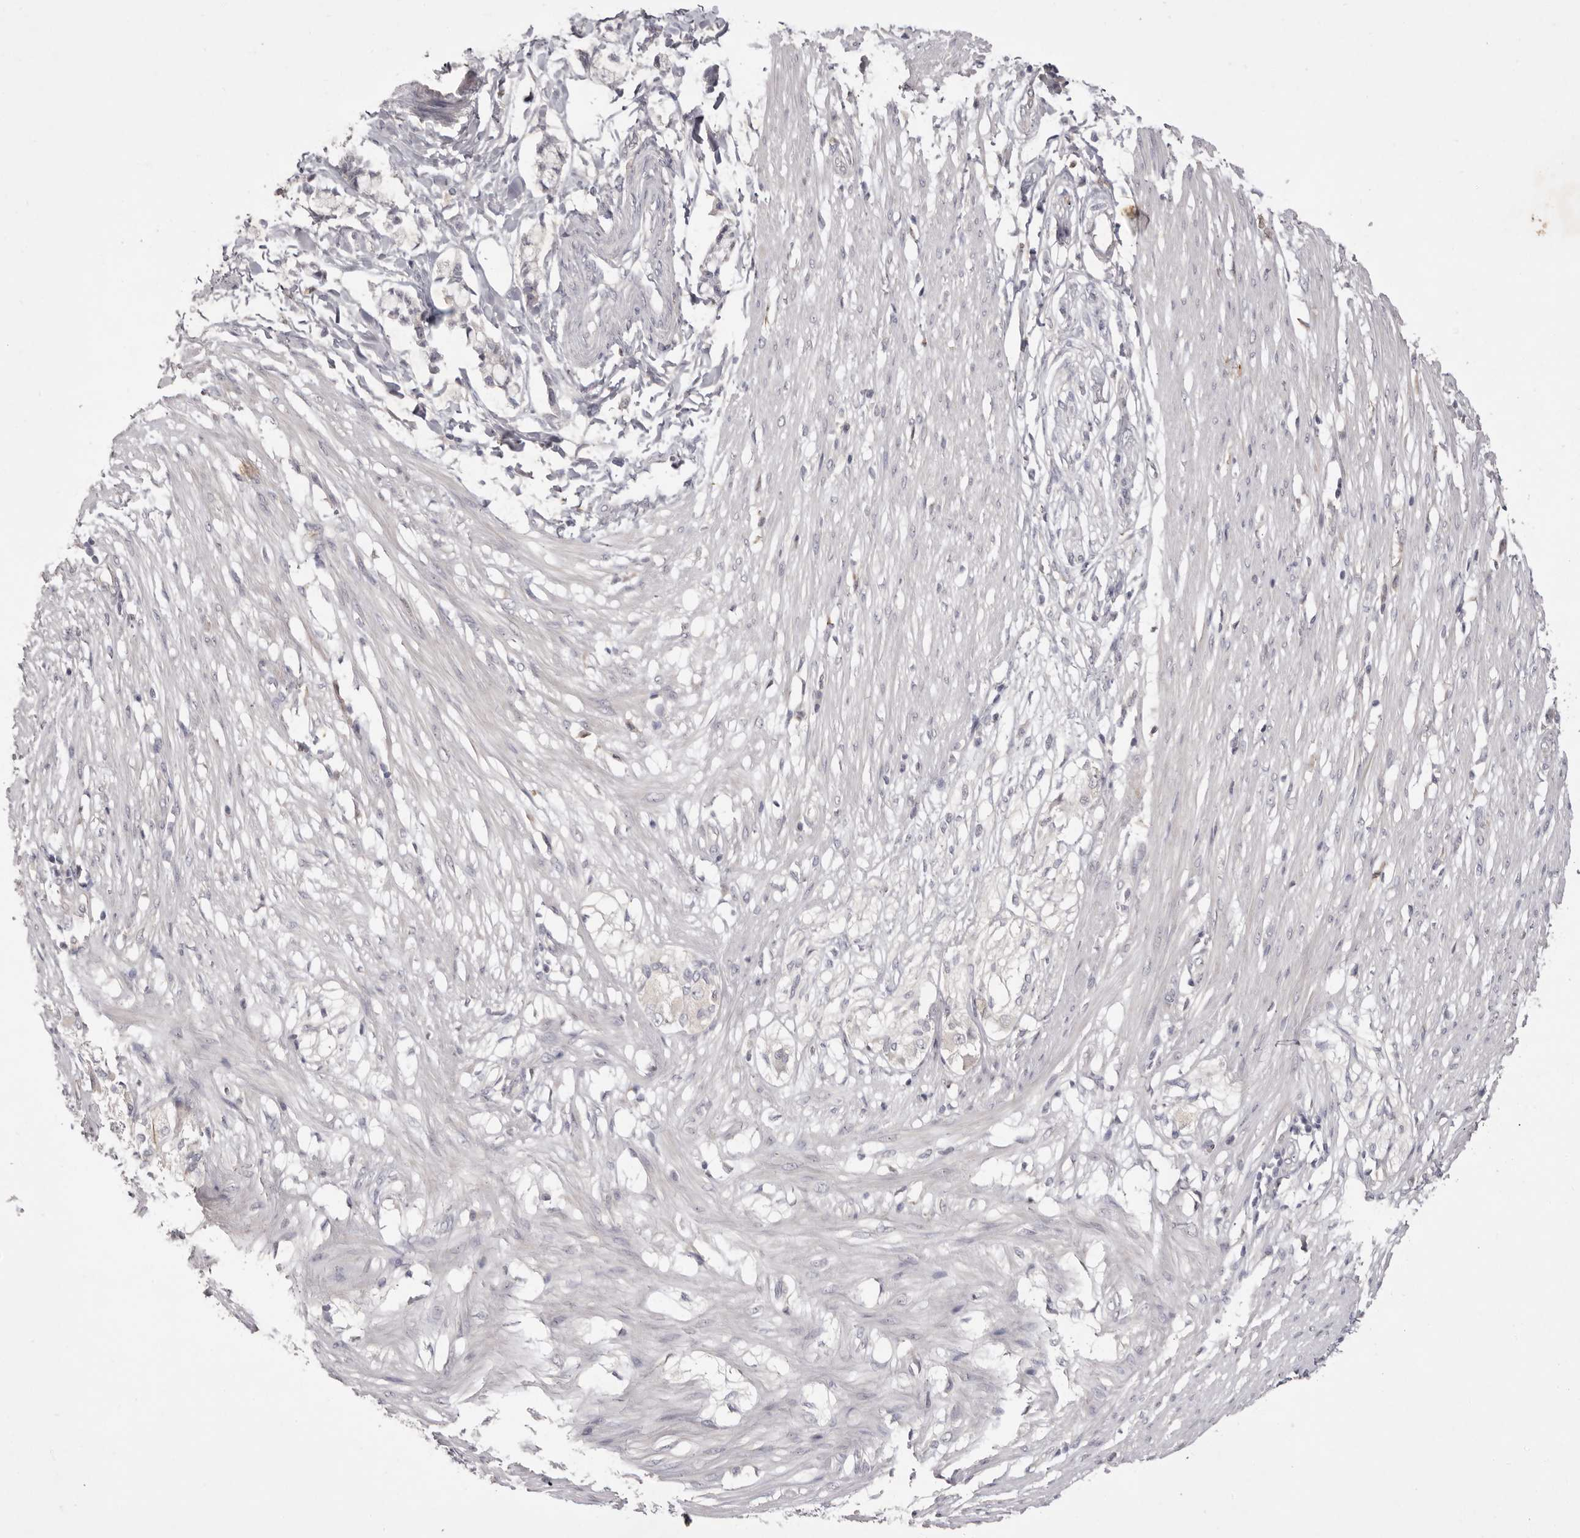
{"staining": {"intensity": "negative", "quantity": "none", "location": "none"}, "tissue": "smooth muscle", "cell_type": "Smooth muscle cells", "image_type": "normal", "snomed": [{"axis": "morphology", "description": "Normal tissue, NOS"}, {"axis": "morphology", "description": "Adenocarcinoma, NOS"}, {"axis": "topography", "description": "Smooth muscle"}, {"axis": "topography", "description": "Colon"}], "caption": "IHC histopathology image of normal human smooth muscle stained for a protein (brown), which reveals no positivity in smooth muscle cells.", "gene": "GPR84", "patient": {"sex": "male", "age": 14}}